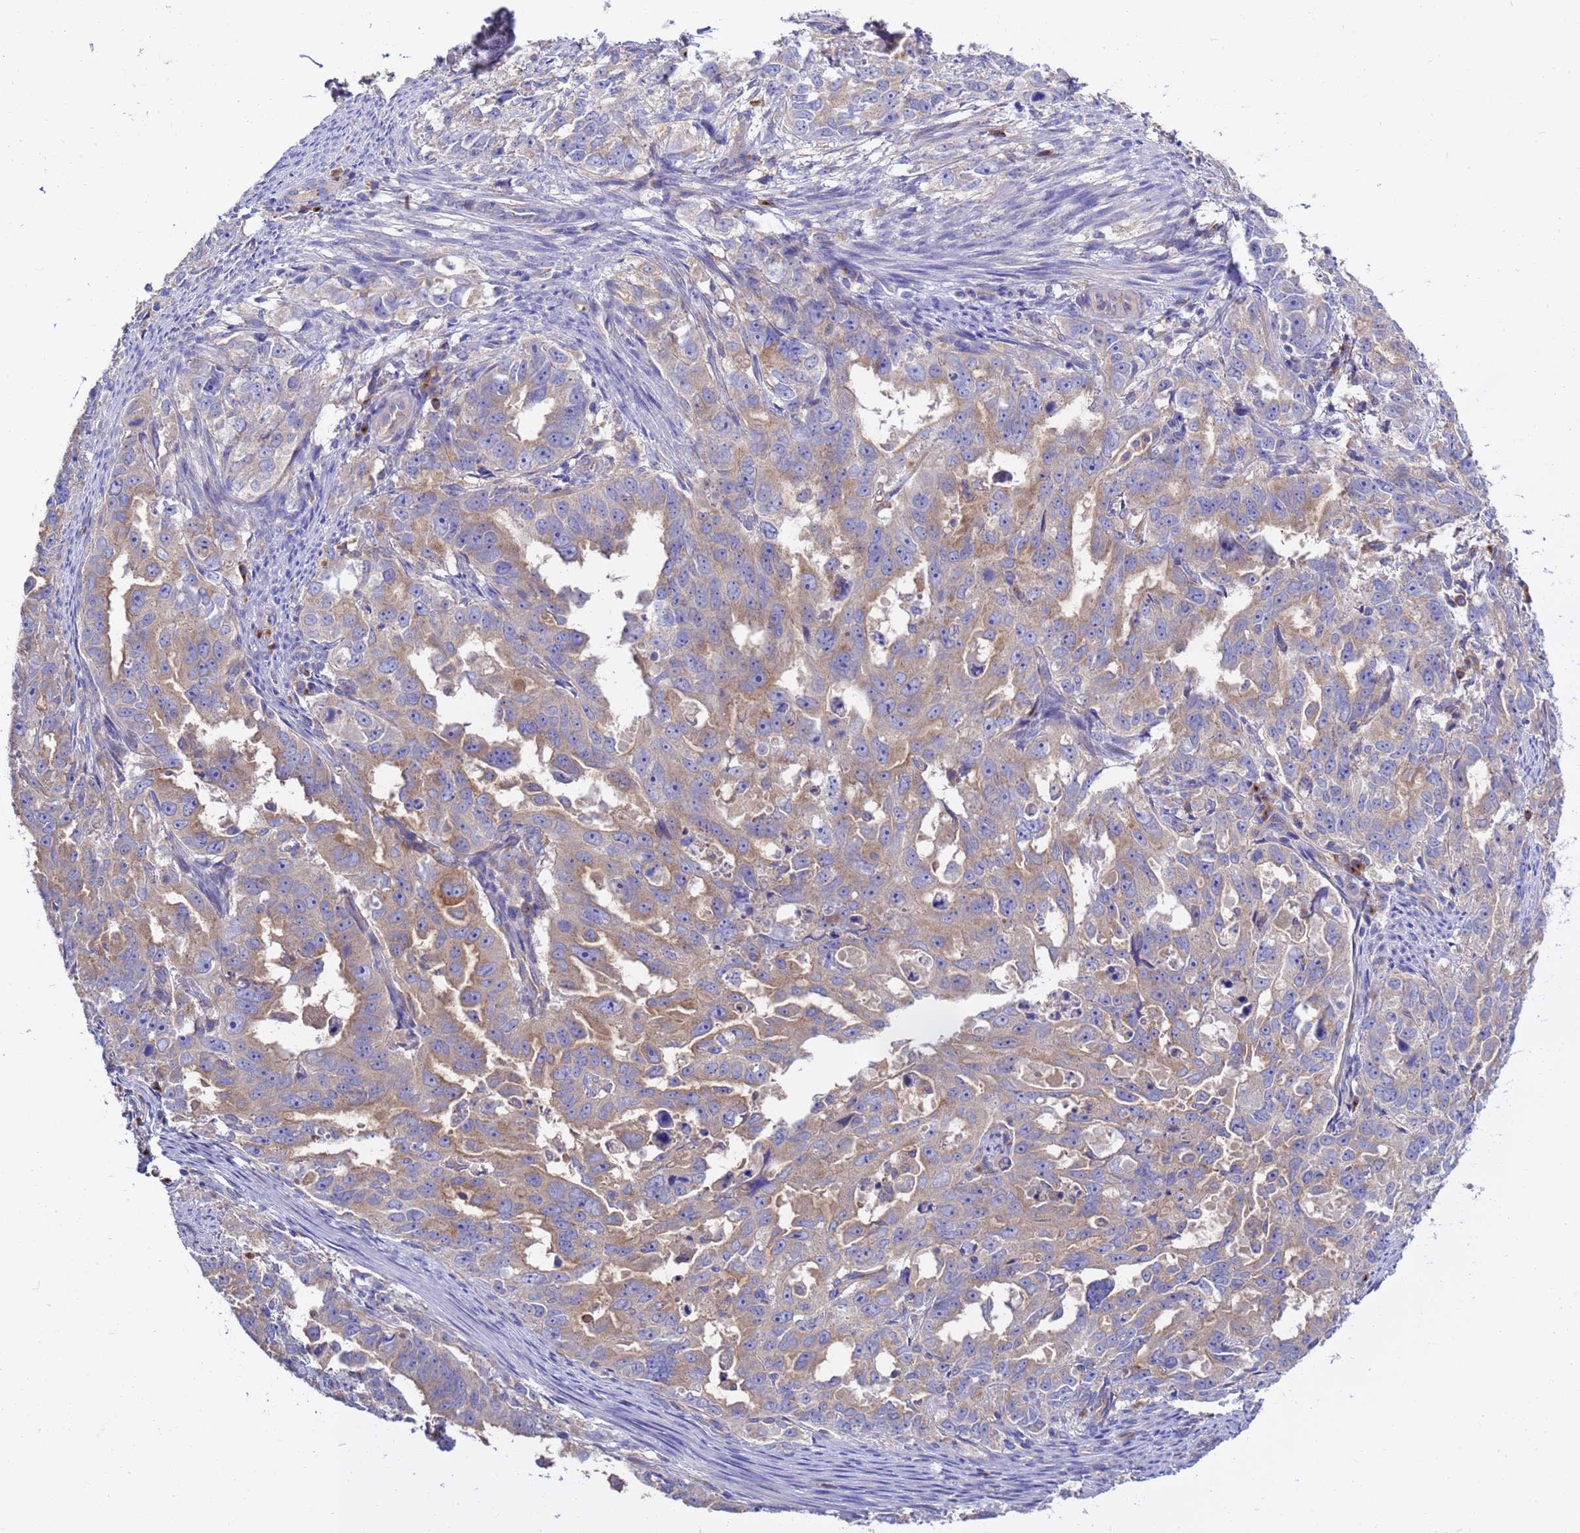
{"staining": {"intensity": "weak", "quantity": ">75%", "location": "cytoplasmic/membranous"}, "tissue": "endometrial cancer", "cell_type": "Tumor cells", "image_type": "cancer", "snomed": [{"axis": "morphology", "description": "Adenocarcinoma, NOS"}, {"axis": "topography", "description": "Endometrium"}], "caption": "Immunohistochemical staining of human endometrial cancer (adenocarcinoma) demonstrates weak cytoplasmic/membranous protein staining in about >75% of tumor cells.", "gene": "ANAPC1", "patient": {"sex": "female", "age": 65}}